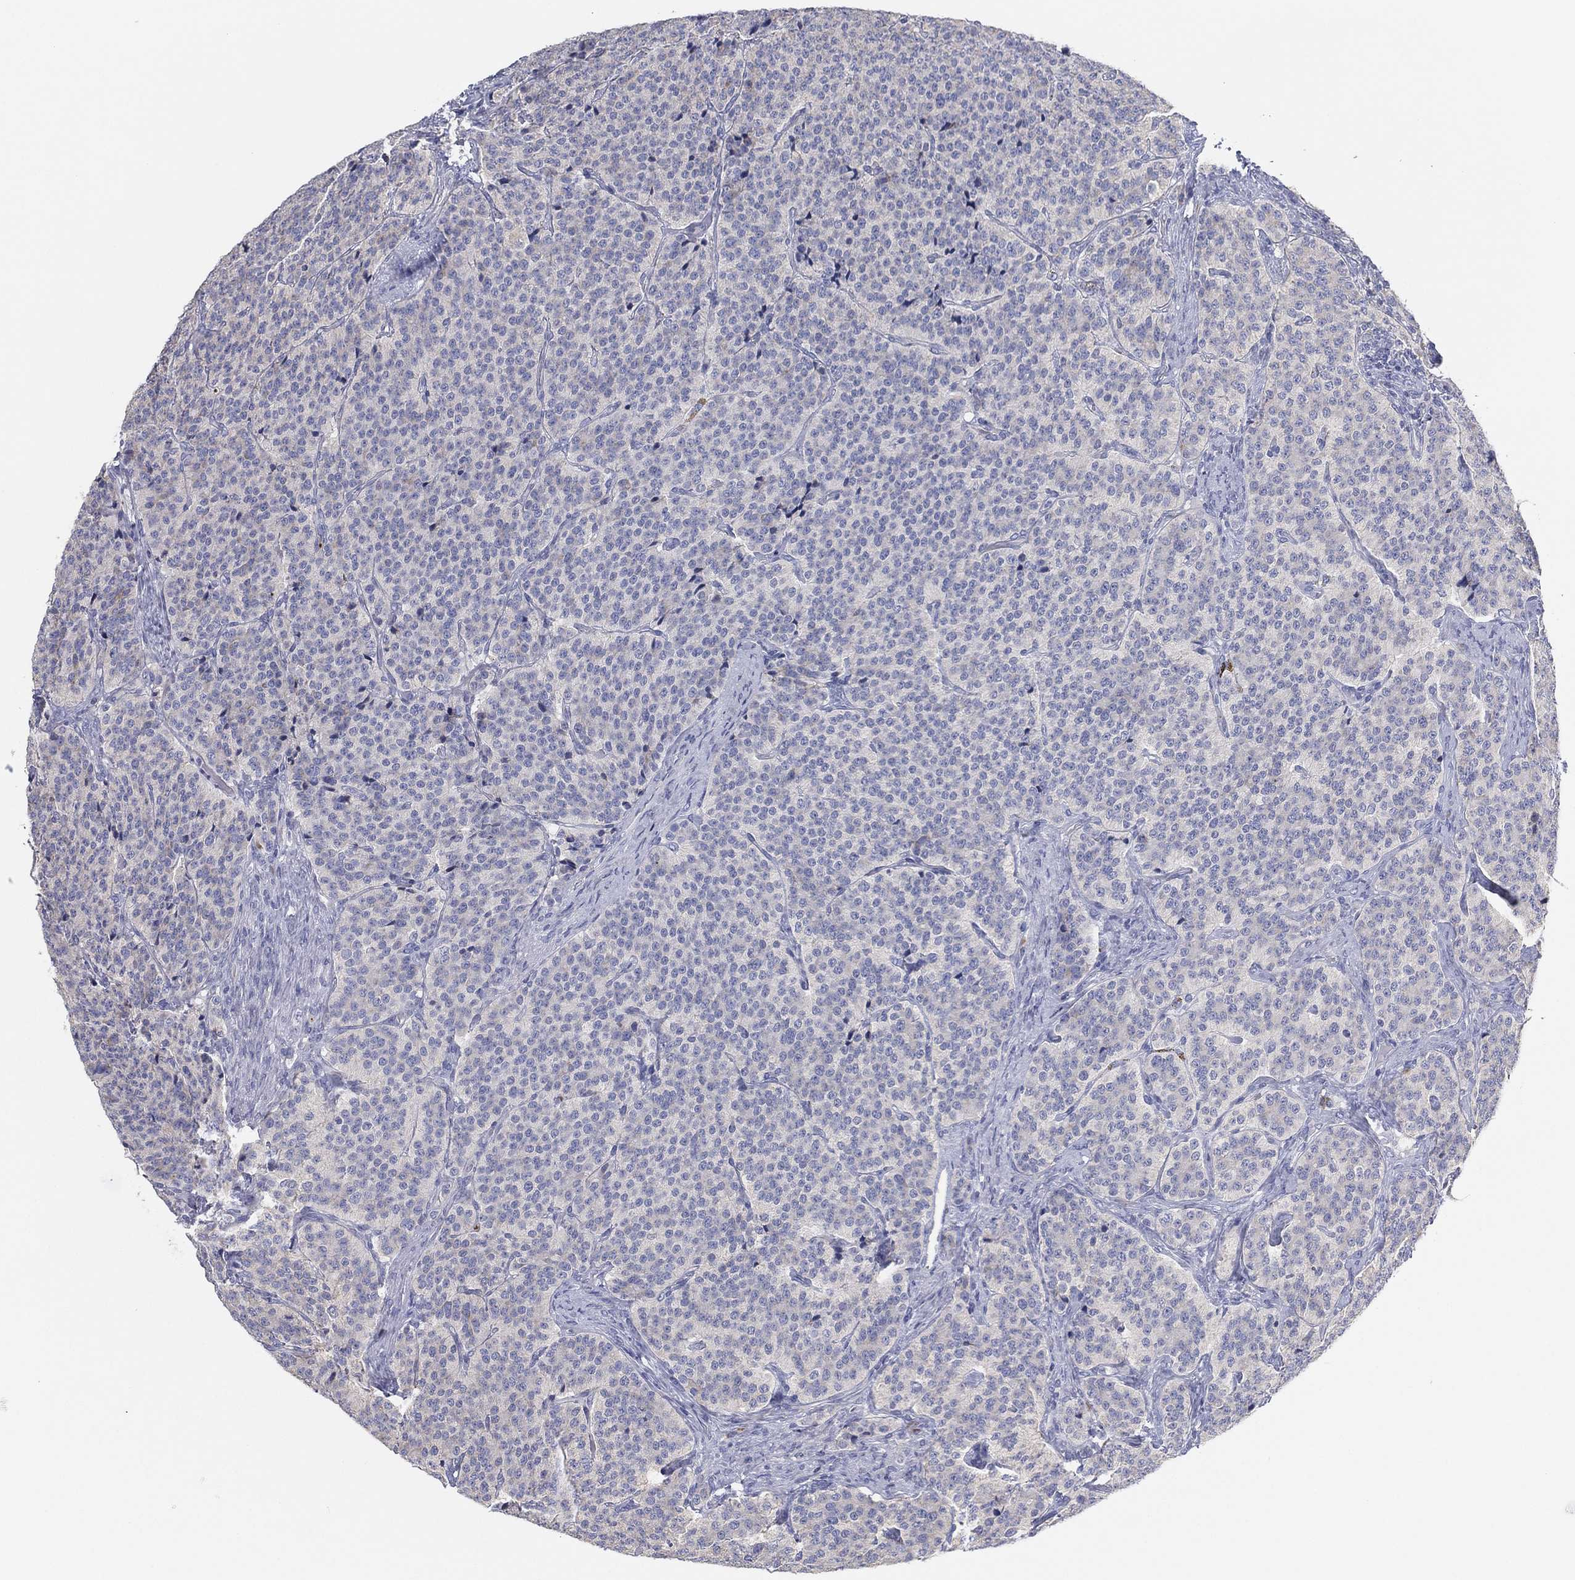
{"staining": {"intensity": "negative", "quantity": "none", "location": "none"}, "tissue": "carcinoid", "cell_type": "Tumor cells", "image_type": "cancer", "snomed": [{"axis": "morphology", "description": "Carcinoid, malignant, NOS"}, {"axis": "topography", "description": "Small intestine"}], "caption": "IHC of malignant carcinoid reveals no staining in tumor cells.", "gene": "TMEM40", "patient": {"sex": "female", "age": 58}}